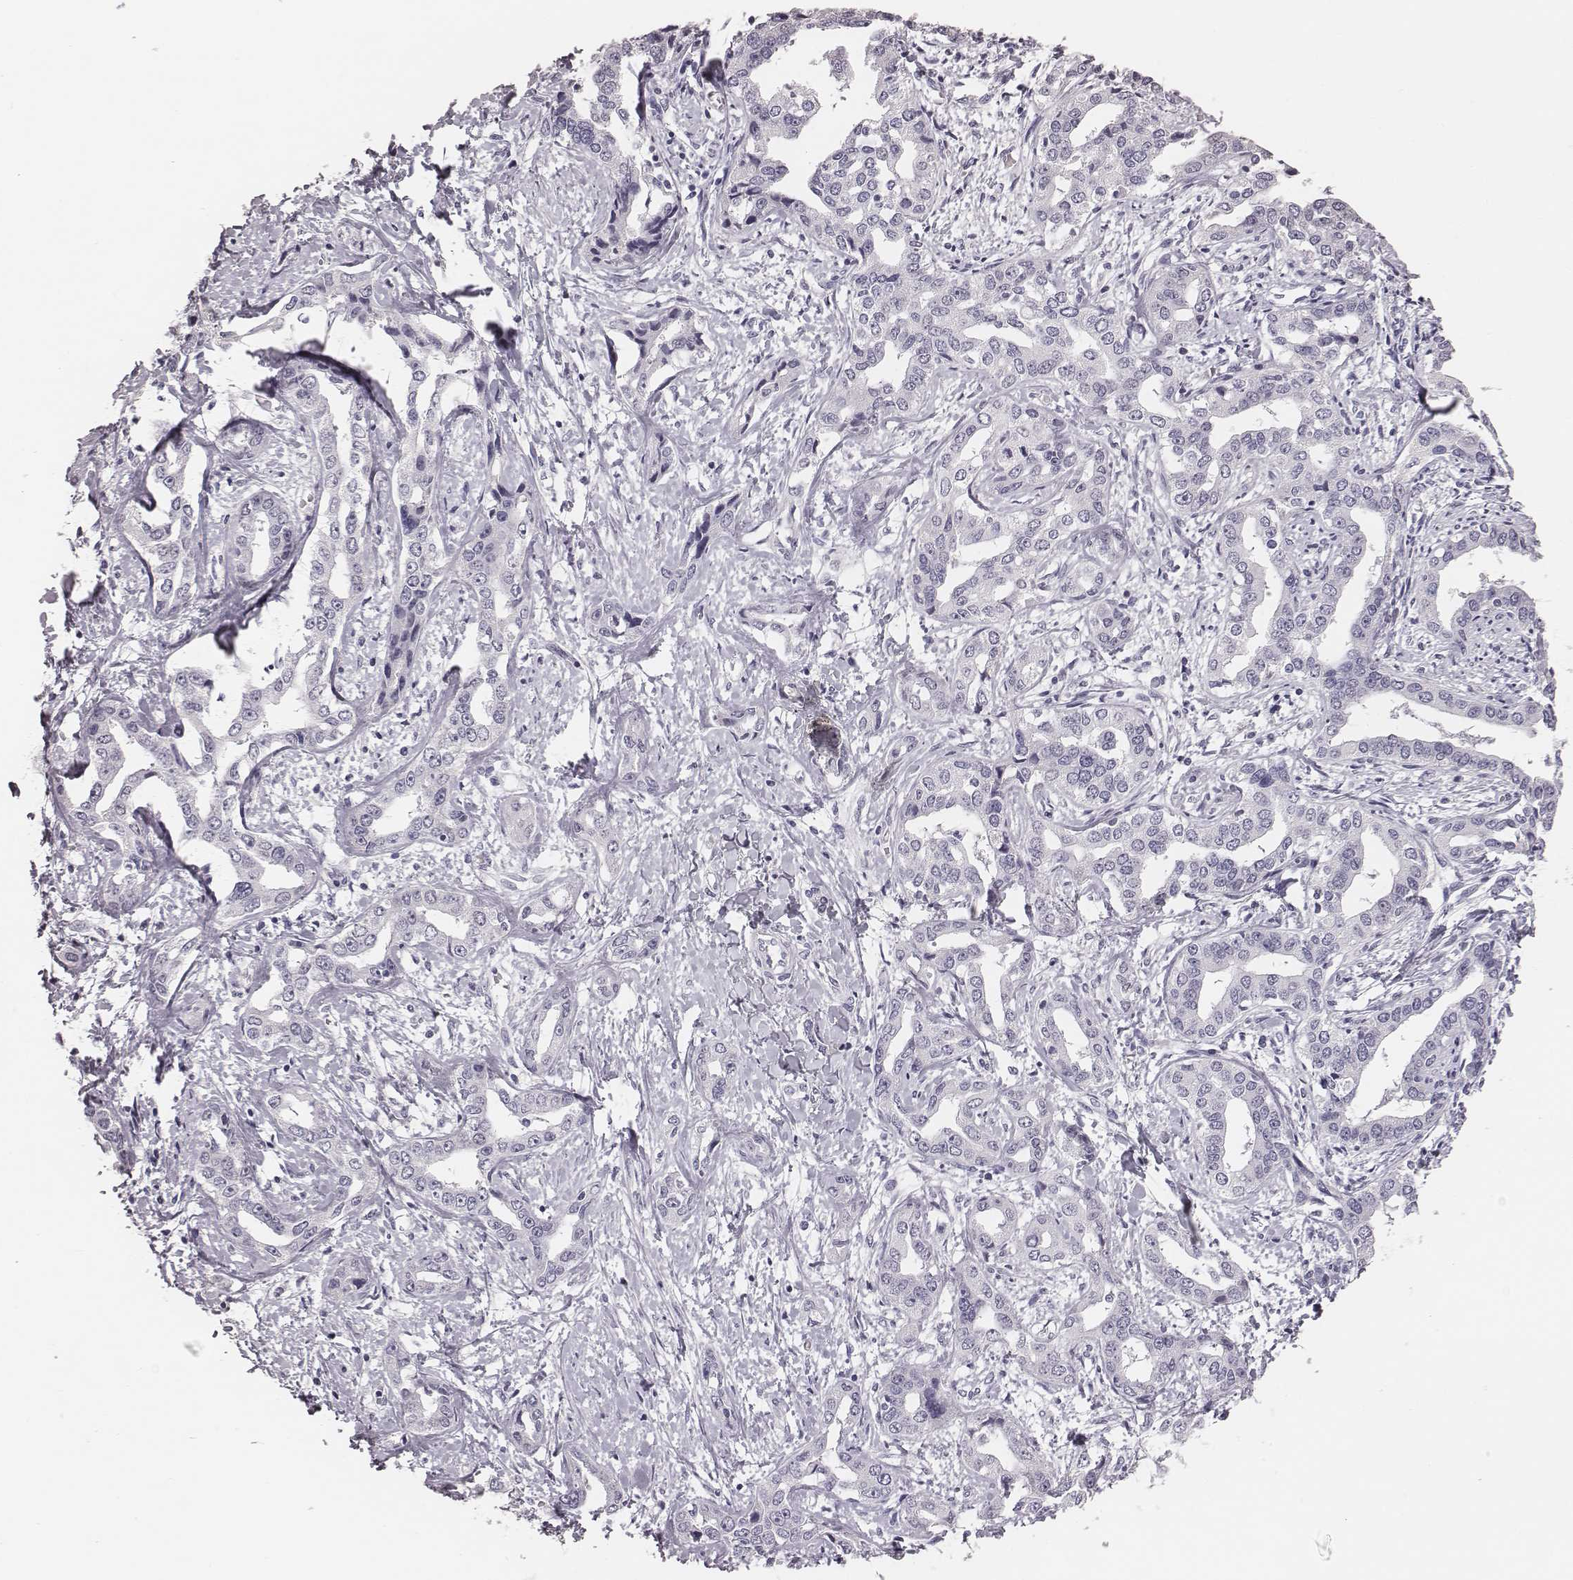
{"staining": {"intensity": "negative", "quantity": "none", "location": "none"}, "tissue": "liver cancer", "cell_type": "Tumor cells", "image_type": "cancer", "snomed": [{"axis": "morphology", "description": "Cholangiocarcinoma"}, {"axis": "topography", "description": "Liver"}], "caption": "Immunohistochemical staining of cholangiocarcinoma (liver) reveals no significant staining in tumor cells.", "gene": "CSHL1", "patient": {"sex": "male", "age": 59}}